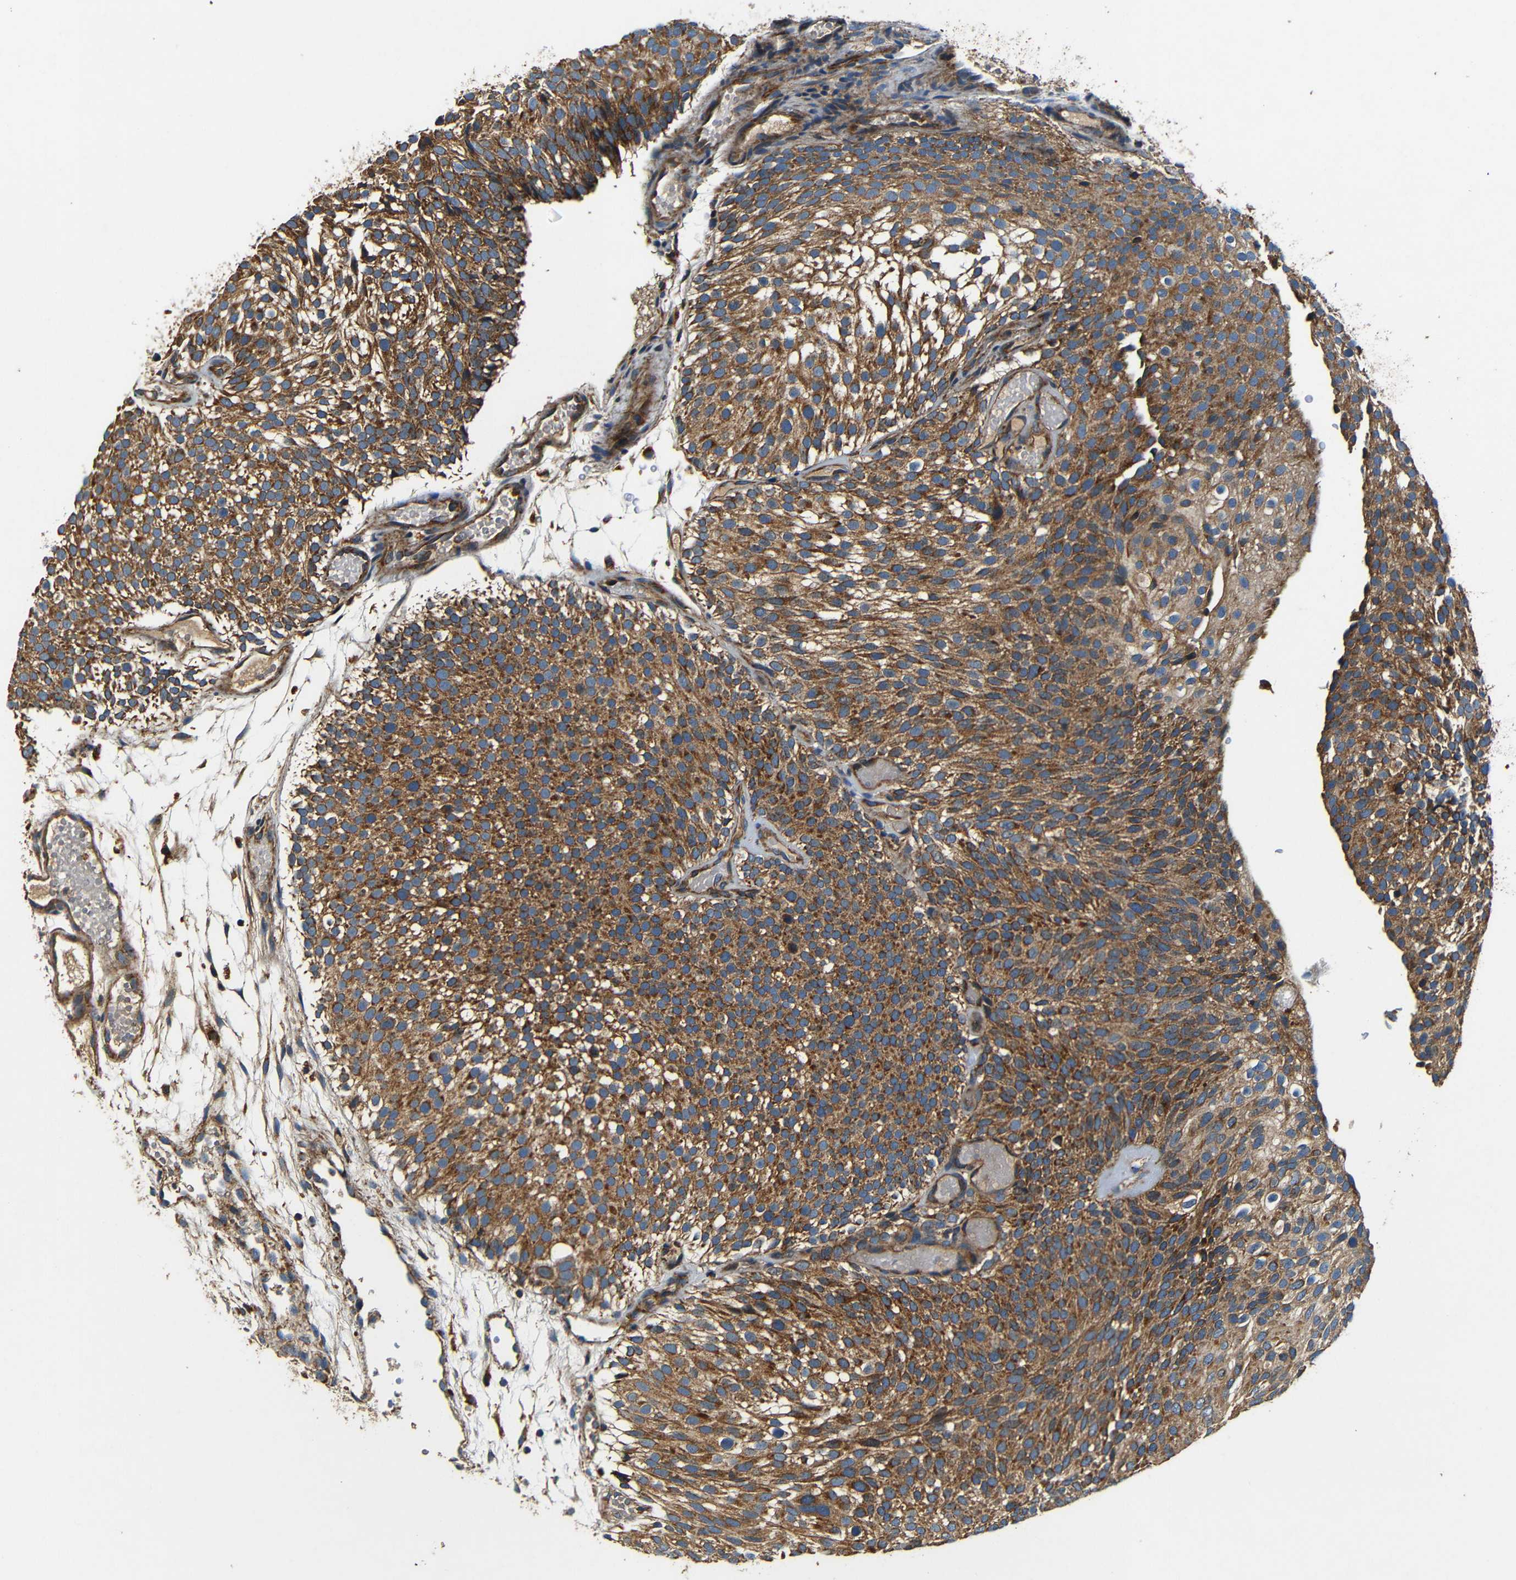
{"staining": {"intensity": "strong", "quantity": ">75%", "location": "cytoplasmic/membranous"}, "tissue": "urothelial cancer", "cell_type": "Tumor cells", "image_type": "cancer", "snomed": [{"axis": "morphology", "description": "Urothelial carcinoma, Low grade"}, {"axis": "topography", "description": "Urinary bladder"}], "caption": "A photomicrograph of human urothelial cancer stained for a protein displays strong cytoplasmic/membranous brown staining in tumor cells.", "gene": "MTX1", "patient": {"sex": "male", "age": 78}}